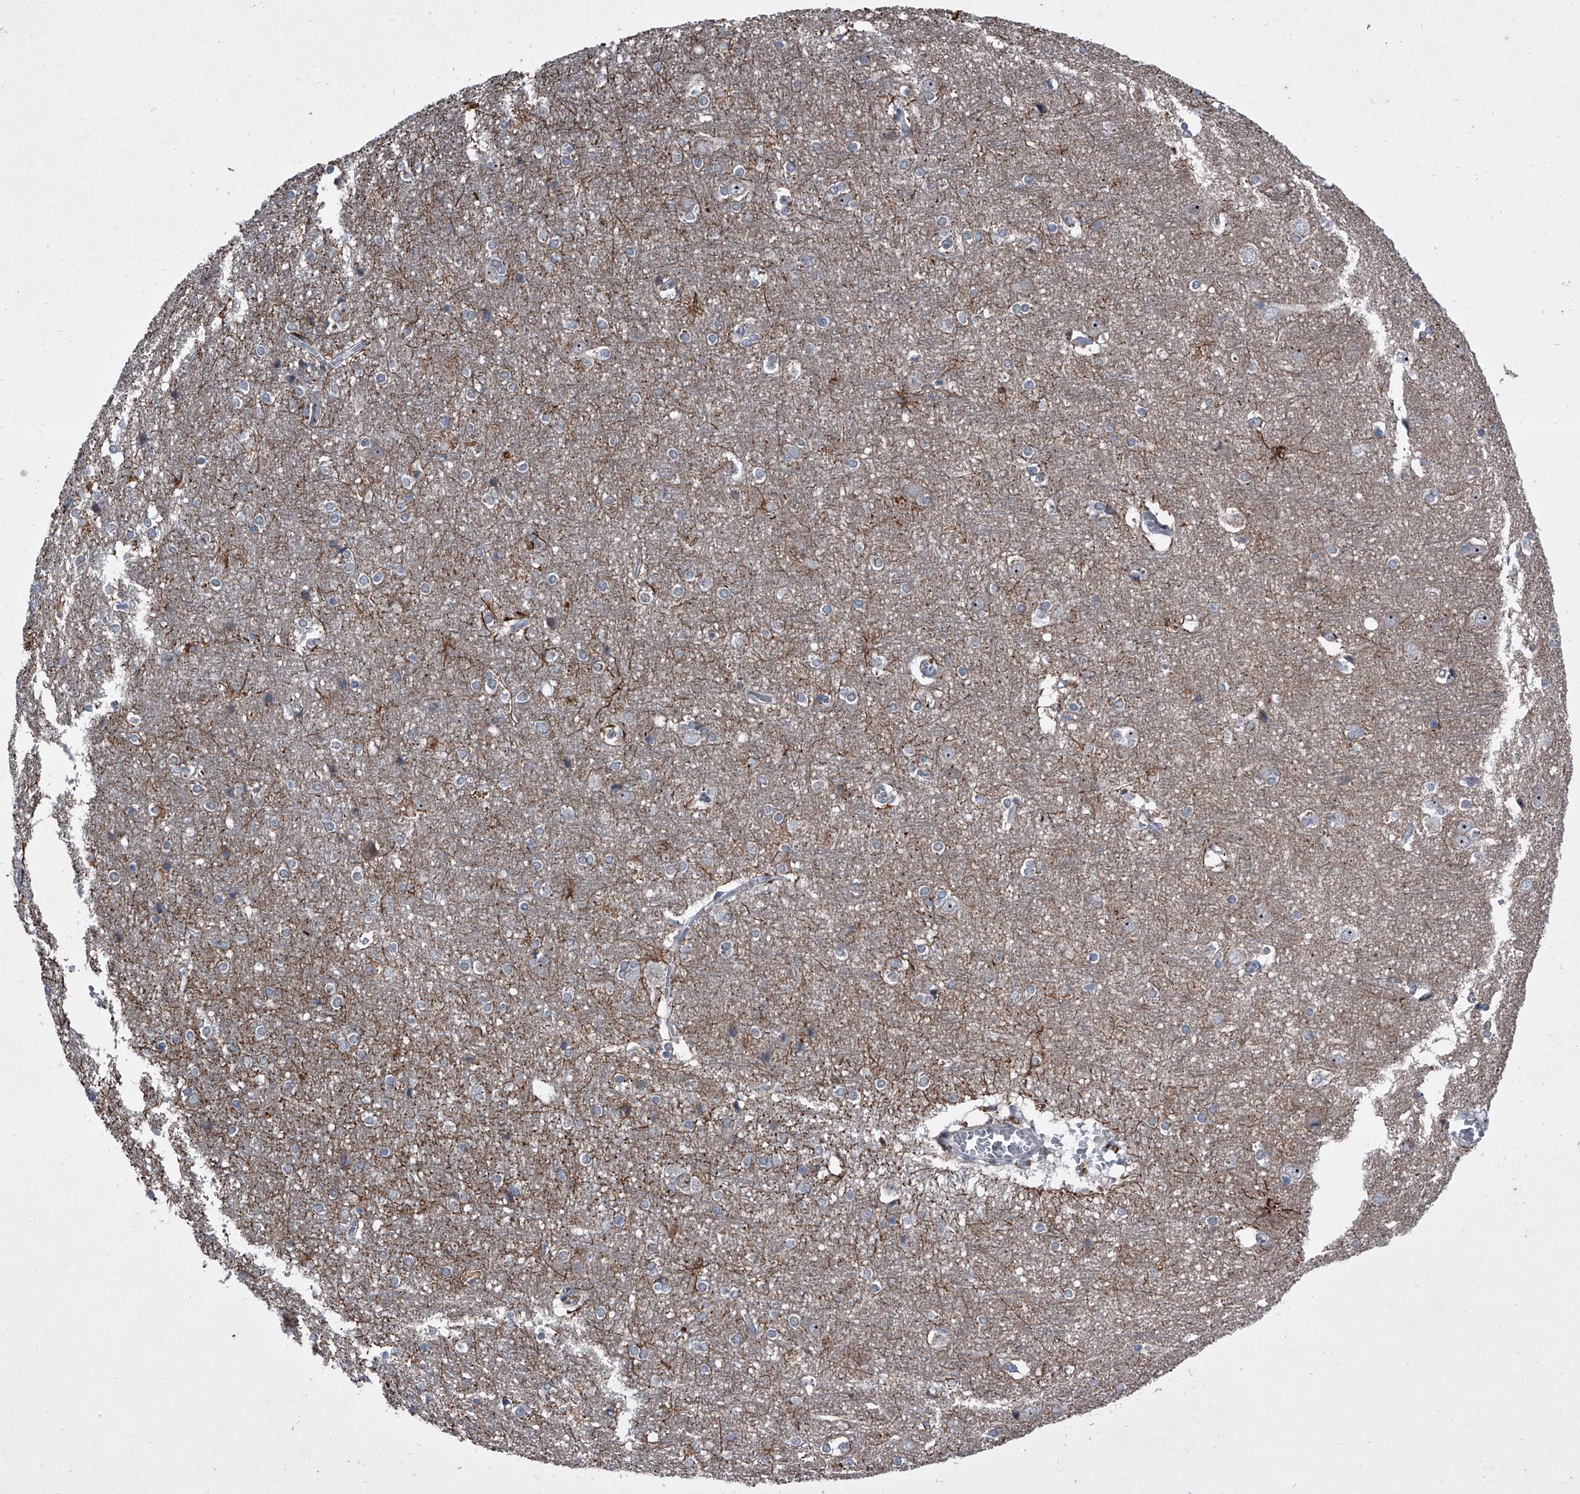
{"staining": {"intensity": "negative", "quantity": "none", "location": "none"}, "tissue": "cerebral cortex", "cell_type": "Endothelial cells", "image_type": "normal", "snomed": [{"axis": "morphology", "description": "Normal tissue, NOS"}, {"axis": "topography", "description": "Cerebral cortex"}], "caption": "Cerebral cortex stained for a protein using IHC demonstrates no staining endothelial cells.", "gene": "CEP85L", "patient": {"sex": "male", "age": 54}}